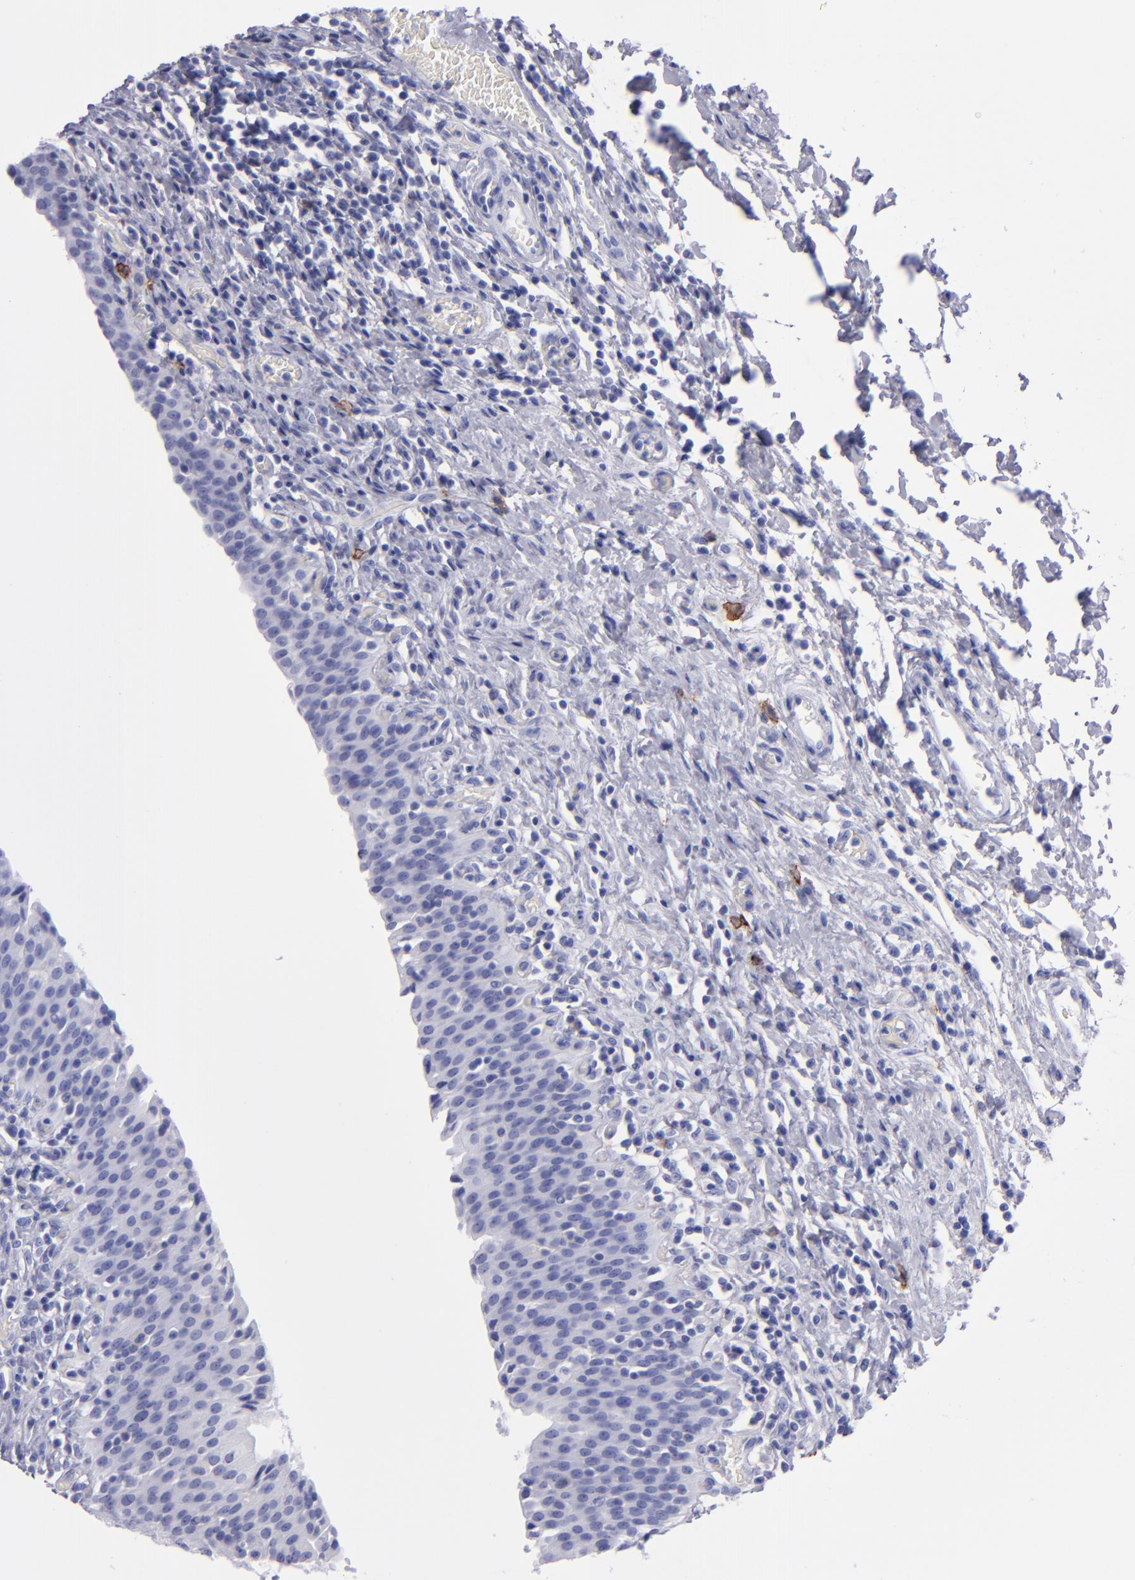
{"staining": {"intensity": "negative", "quantity": "none", "location": "none"}, "tissue": "urinary bladder", "cell_type": "Urothelial cells", "image_type": "normal", "snomed": [{"axis": "morphology", "description": "Normal tissue, NOS"}, {"axis": "topography", "description": "Urinary bladder"}], "caption": "IHC of unremarkable urinary bladder reveals no positivity in urothelial cells. The staining was performed using DAB (3,3'-diaminobenzidine) to visualize the protein expression in brown, while the nuclei were stained in blue with hematoxylin (Magnification: 20x).", "gene": "CD38", "patient": {"sex": "male", "age": 51}}